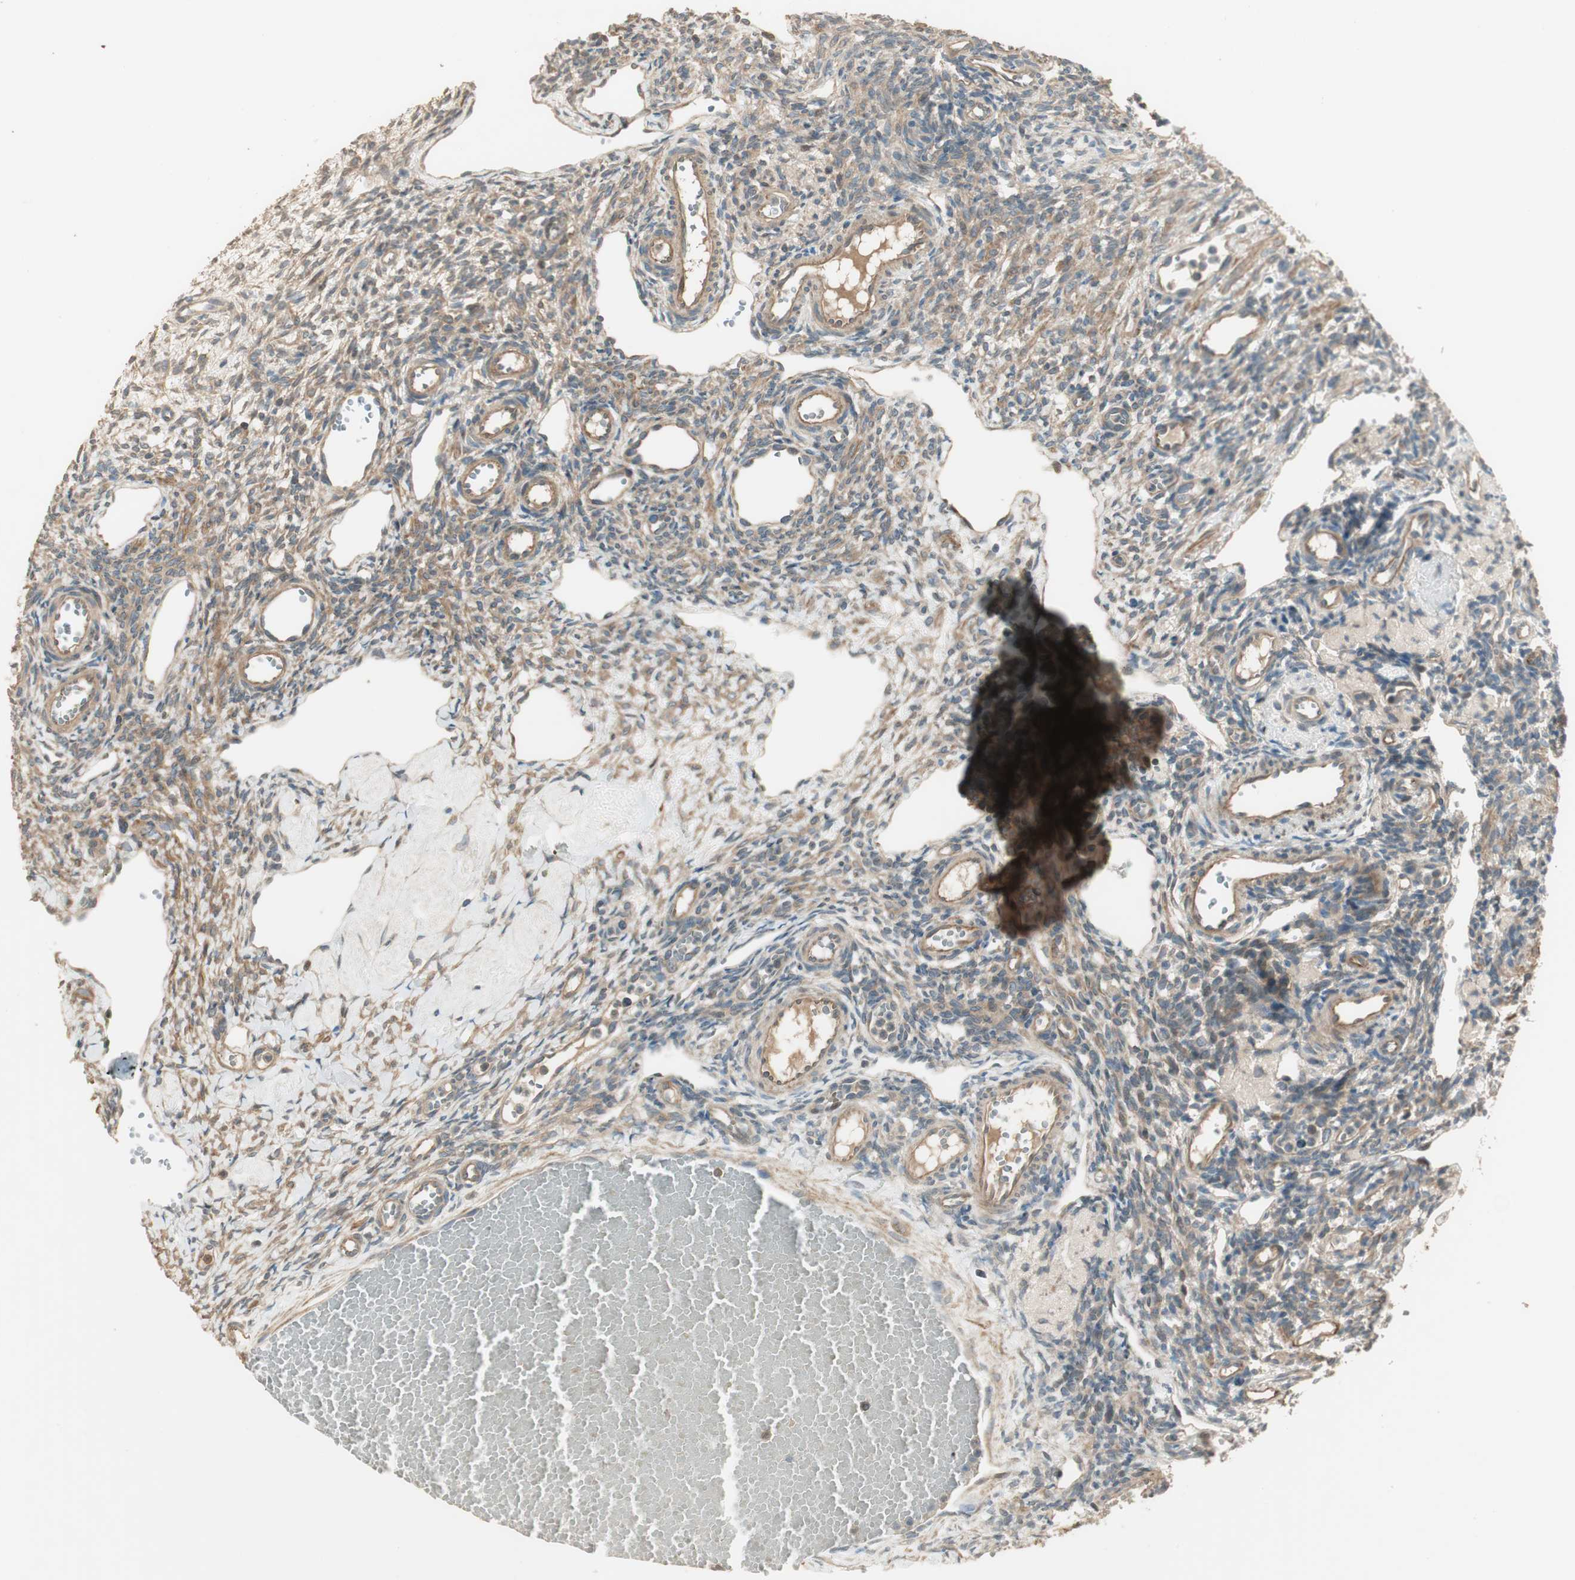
{"staining": {"intensity": "weak", "quantity": "25%-75%", "location": "cytoplasmic/membranous"}, "tissue": "ovary", "cell_type": "Ovarian stroma cells", "image_type": "normal", "snomed": [{"axis": "morphology", "description": "Normal tissue, NOS"}, {"axis": "topography", "description": "Ovary"}], "caption": "Immunohistochemistry (IHC) (DAB) staining of unremarkable human ovary demonstrates weak cytoplasmic/membranous protein staining in approximately 25%-75% of ovarian stroma cells. The protein of interest is stained brown, and the nuclei are stained in blue (DAB (3,3'-diaminobenzidine) IHC with brightfield microscopy, high magnification).", "gene": "PFDN5", "patient": {"sex": "female", "age": 33}}